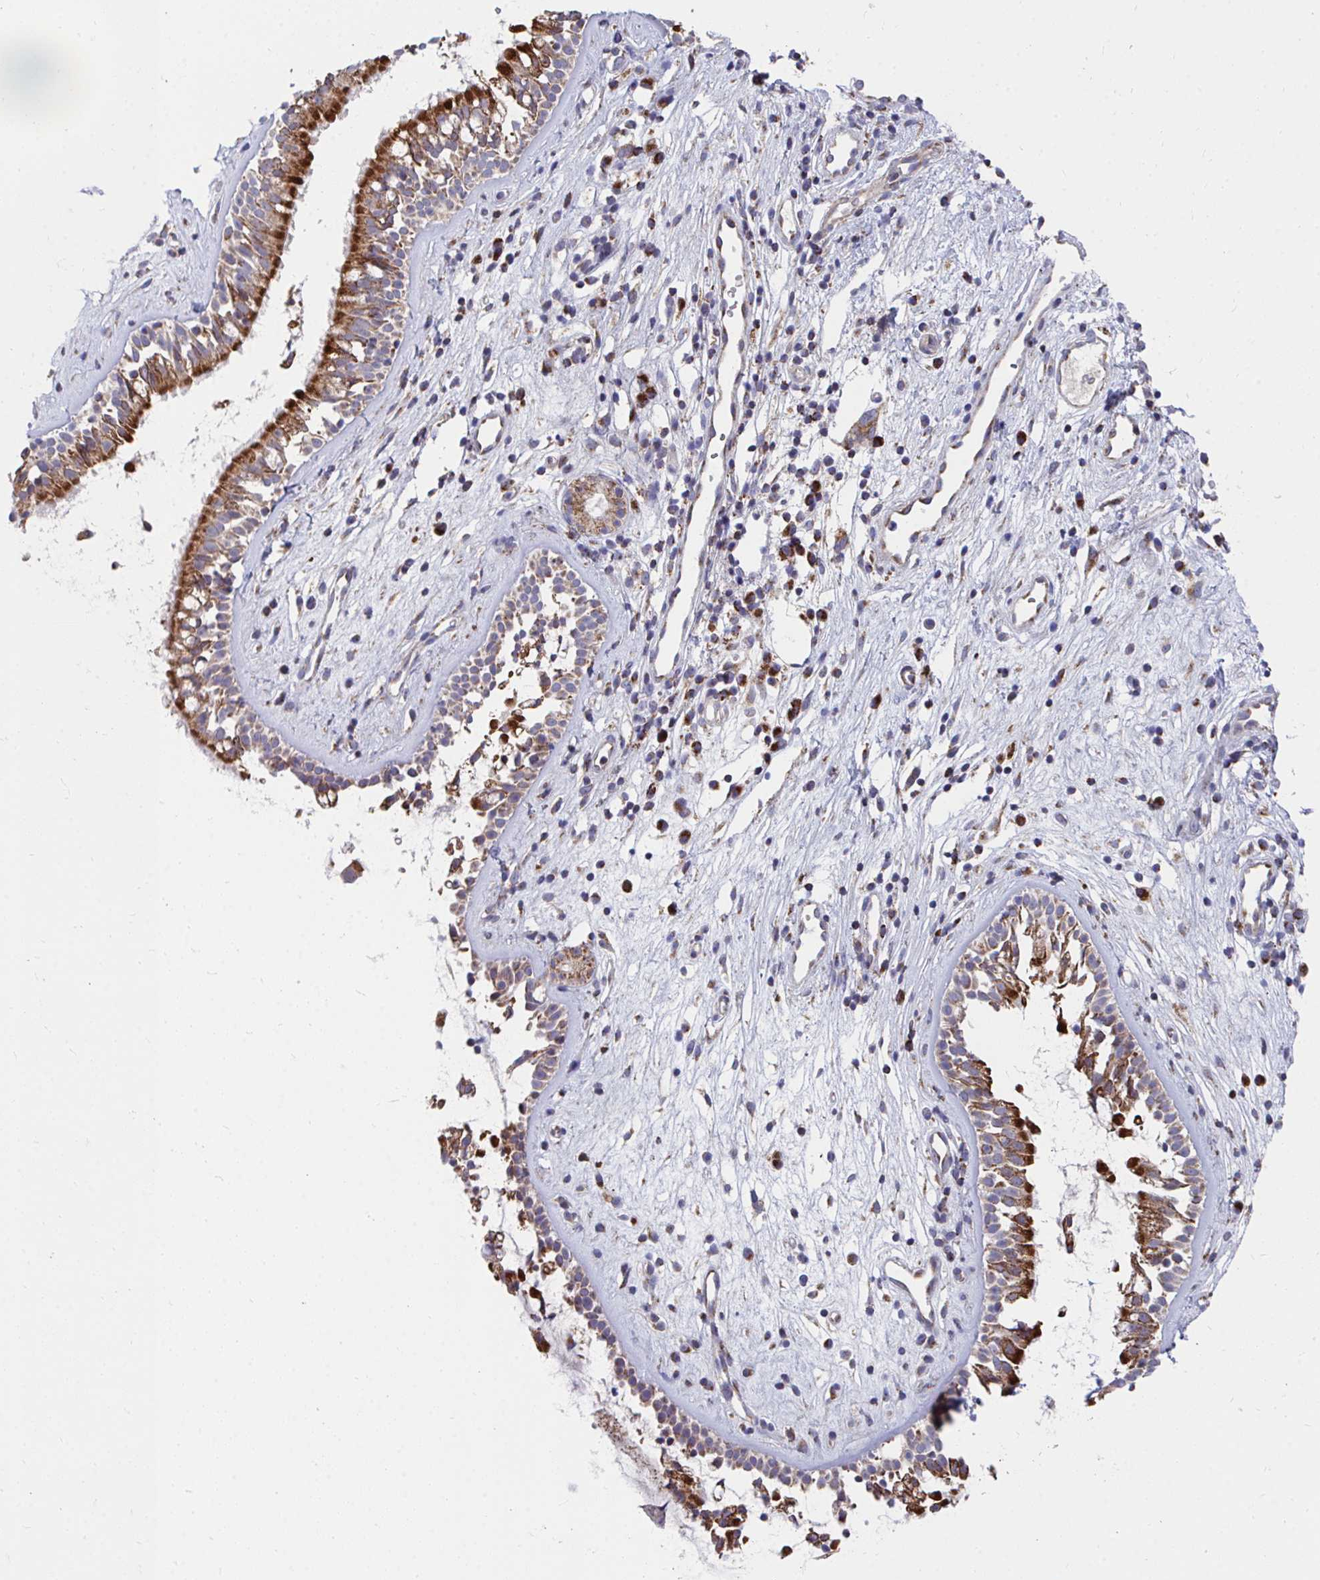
{"staining": {"intensity": "strong", "quantity": "25%-75%", "location": "cytoplasmic/membranous"}, "tissue": "nasopharynx", "cell_type": "Respiratory epithelial cells", "image_type": "normal", "snomed": [{"axis": "morphology", "description": "Normal tissue, NOS"}, {"axis": "topography", "description": "Nasopharynx"}], "caption": "Protein staining demonstrates strong cytoplasmic/membranous staining in approximately 25%-75% of respiratory epithelial cells in normal nasopharynx.", "gene": "PEX3", "patient": {"sex": "male", "age": 32}}